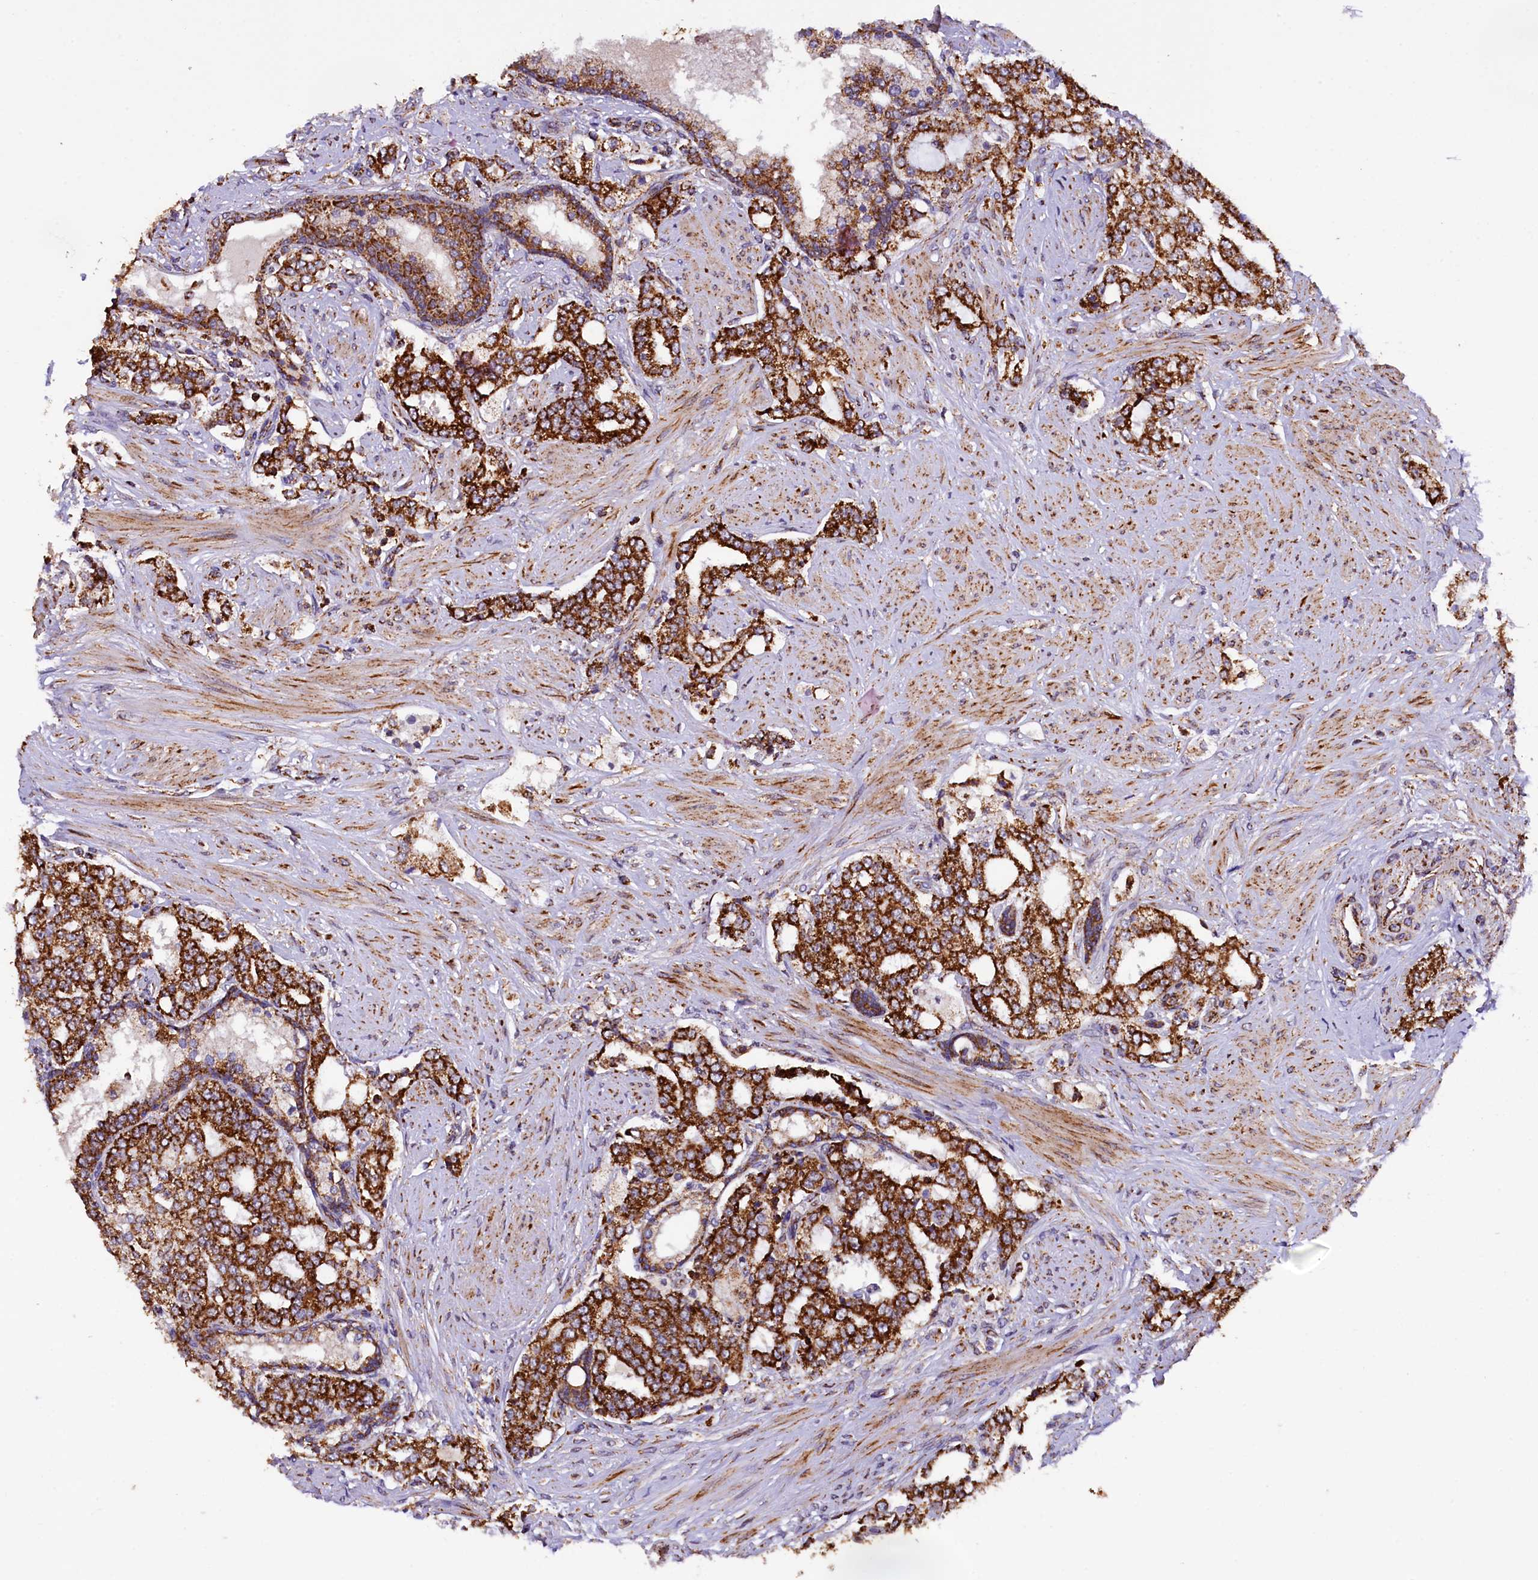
{"staining": {"intensity": "strong", "quantity": ">75%", "location": "cytoplasmic/membranous"}, "tissue": "prostate cancer", "cell_type": "Tumor cells", "image_type": "cancer", "snomed": [{"axis": "morphology", "description": "Adenocarcinoma, High grade"}, {"axis": "topography", "description": "Prostate"}], "caption": "Approximately >75% of tumor cells in prostate high-grade adenocarcinoma demonstrate strong cytoplasmic/membranous protein staining as visualized by brown immunohistochemical staining.", "gene": "KLC2", "patient": {"sex": "male", "age": 64}}